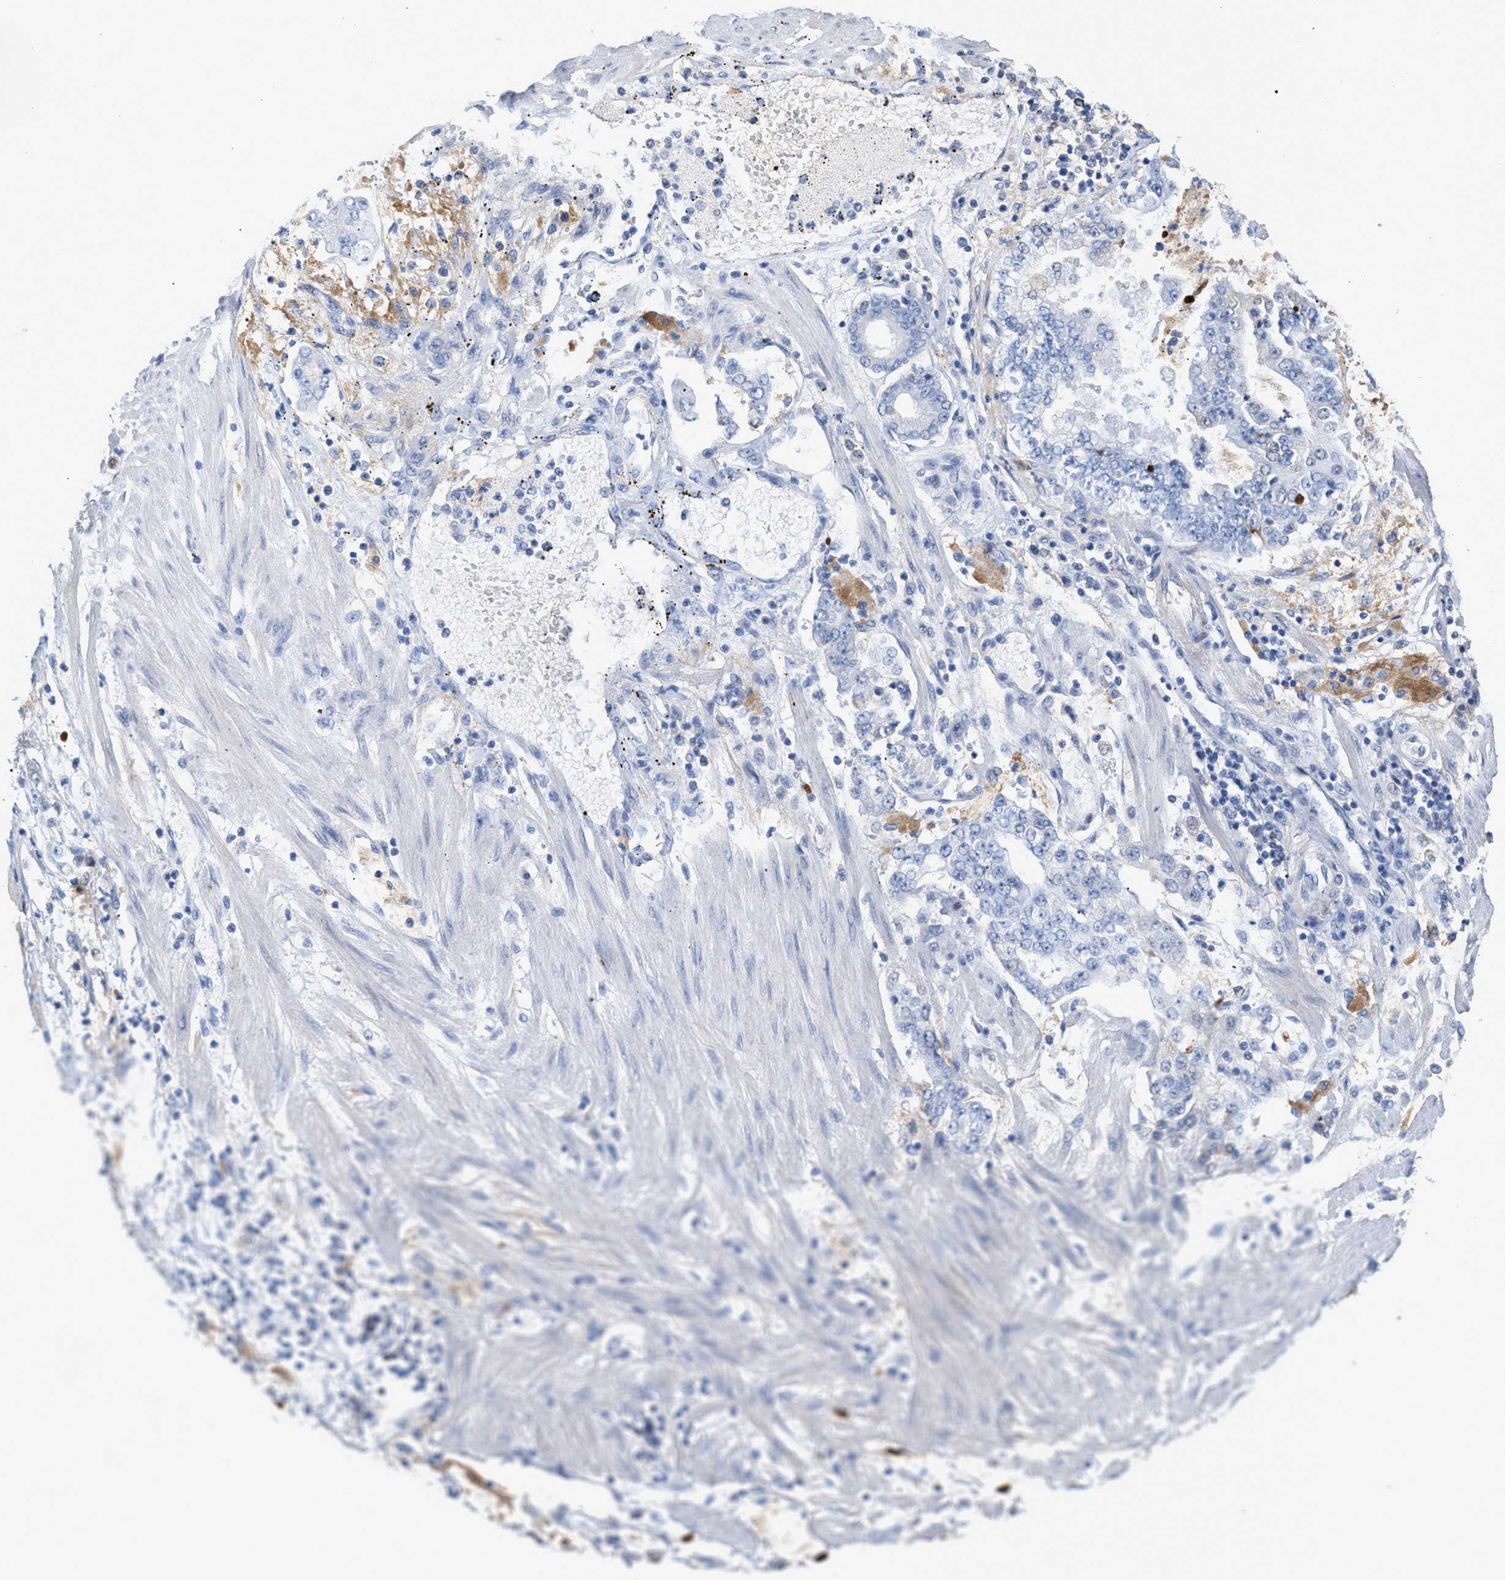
{"staining": {"intensity": "negative", "quantity": "none", "location": "none"}, "tissue": "stomach cancer", "cell_type": "Tumor cells", "image_type": "cancer", "snomed": [{"axis": "morphology", "description": "Adenocarcinoma, NOS"}, {"axis": "topography", "description": "Stomach"}], "caption": "A photomicrograph of adenocarcinoma (stomach) stained for a protein reveals no brown staining in tumor cells. (Immunohistochemistry (ihc), brightfield microscopy, high magnification).", "gene": "APOH", "patient": {"sex": "male", "age": 76}}